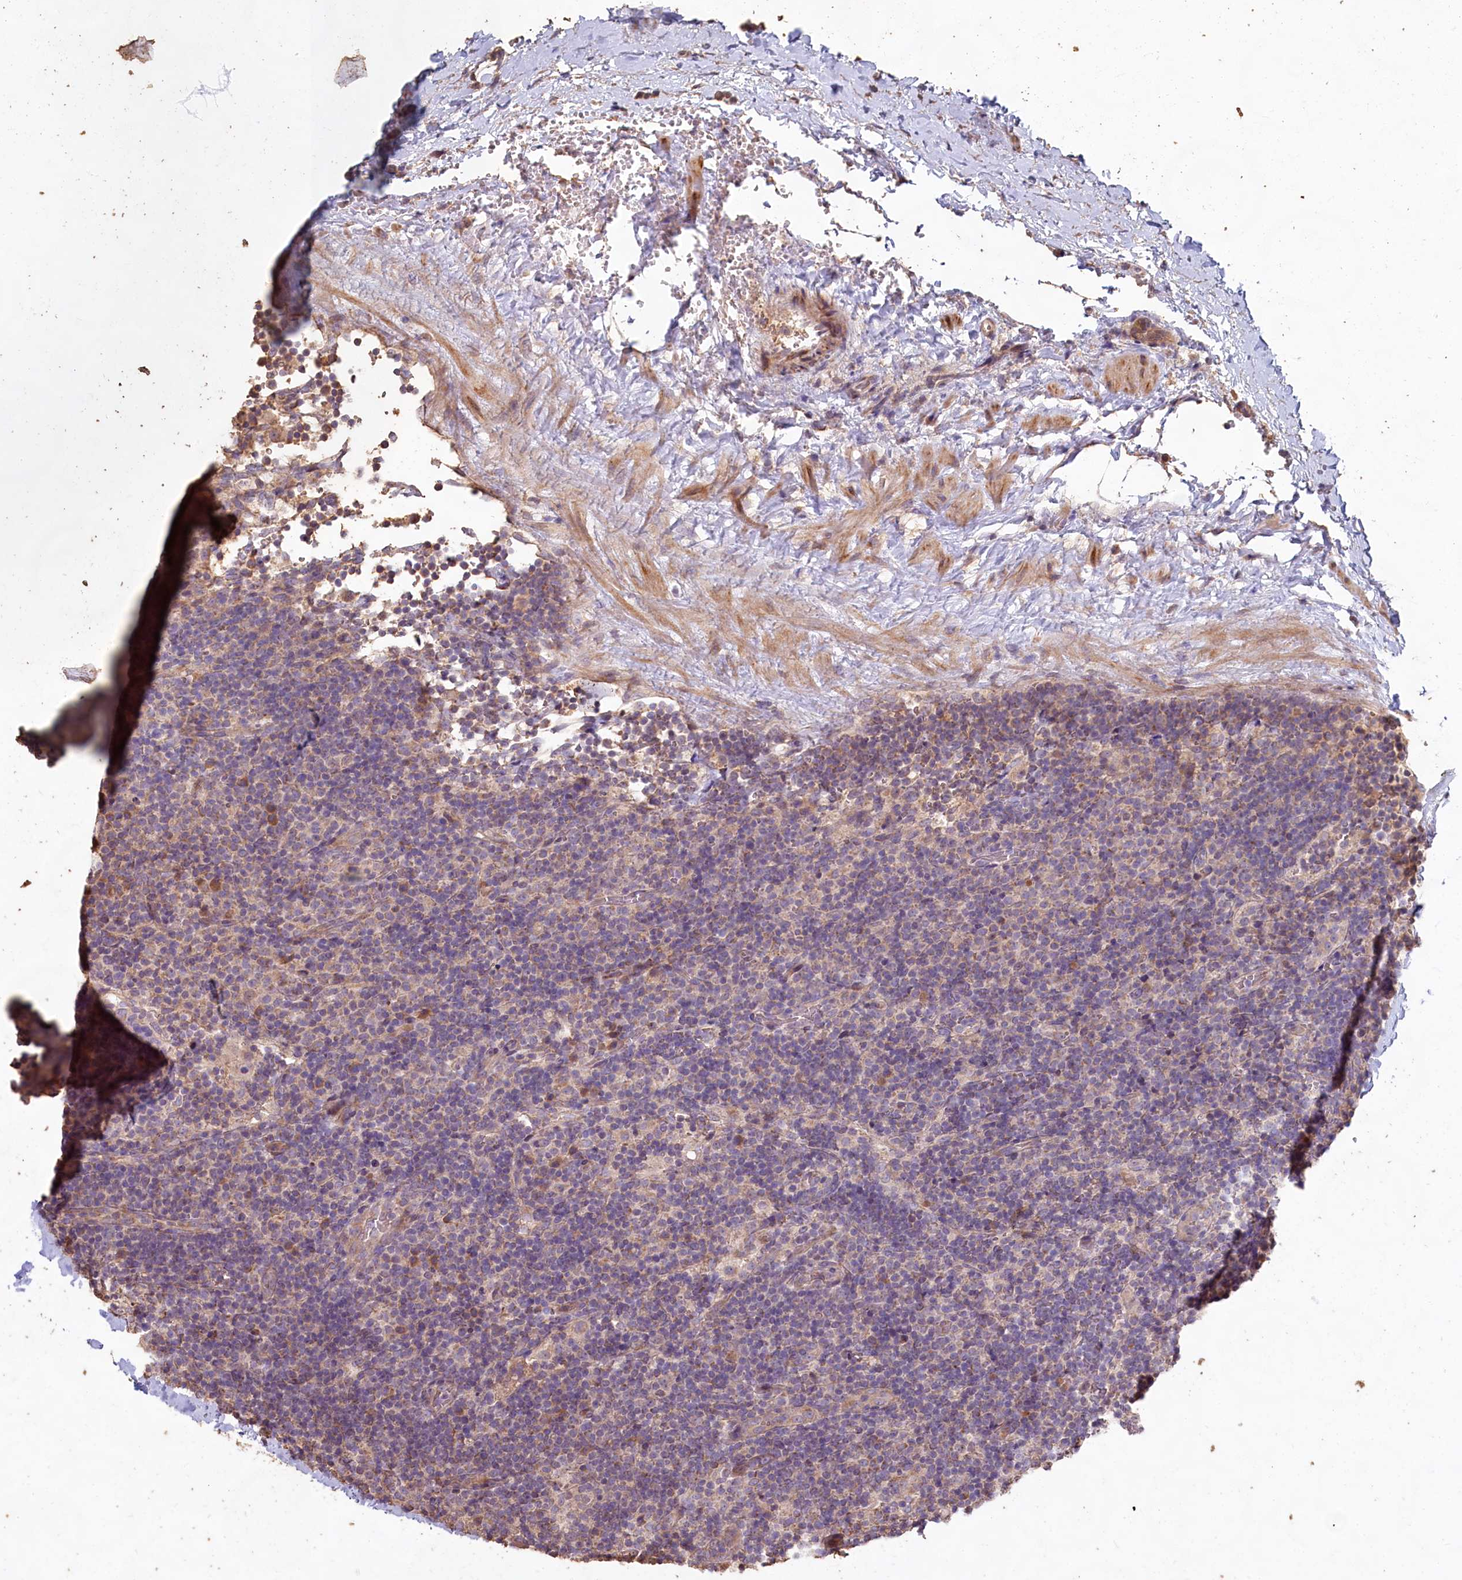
{"staining": {"intensity": "negative", "quantity": "none", "location": "none"}, "tissue": "lymphoma", "cell_type": "Tumor cells", "image_type": "cancer", "snomed": [{"axis": "morphology", "description": "Hodgkin's disease, NOS"}, {"axis": "topography", "description": "Lymph node"}], "caption": "DAB immunohistochemical staining of Hodgkin's disease demonstrates no significant expression in tumor cells.", "gene": "FUNDC1", "patient": {"sex": "female", "age": 57}}